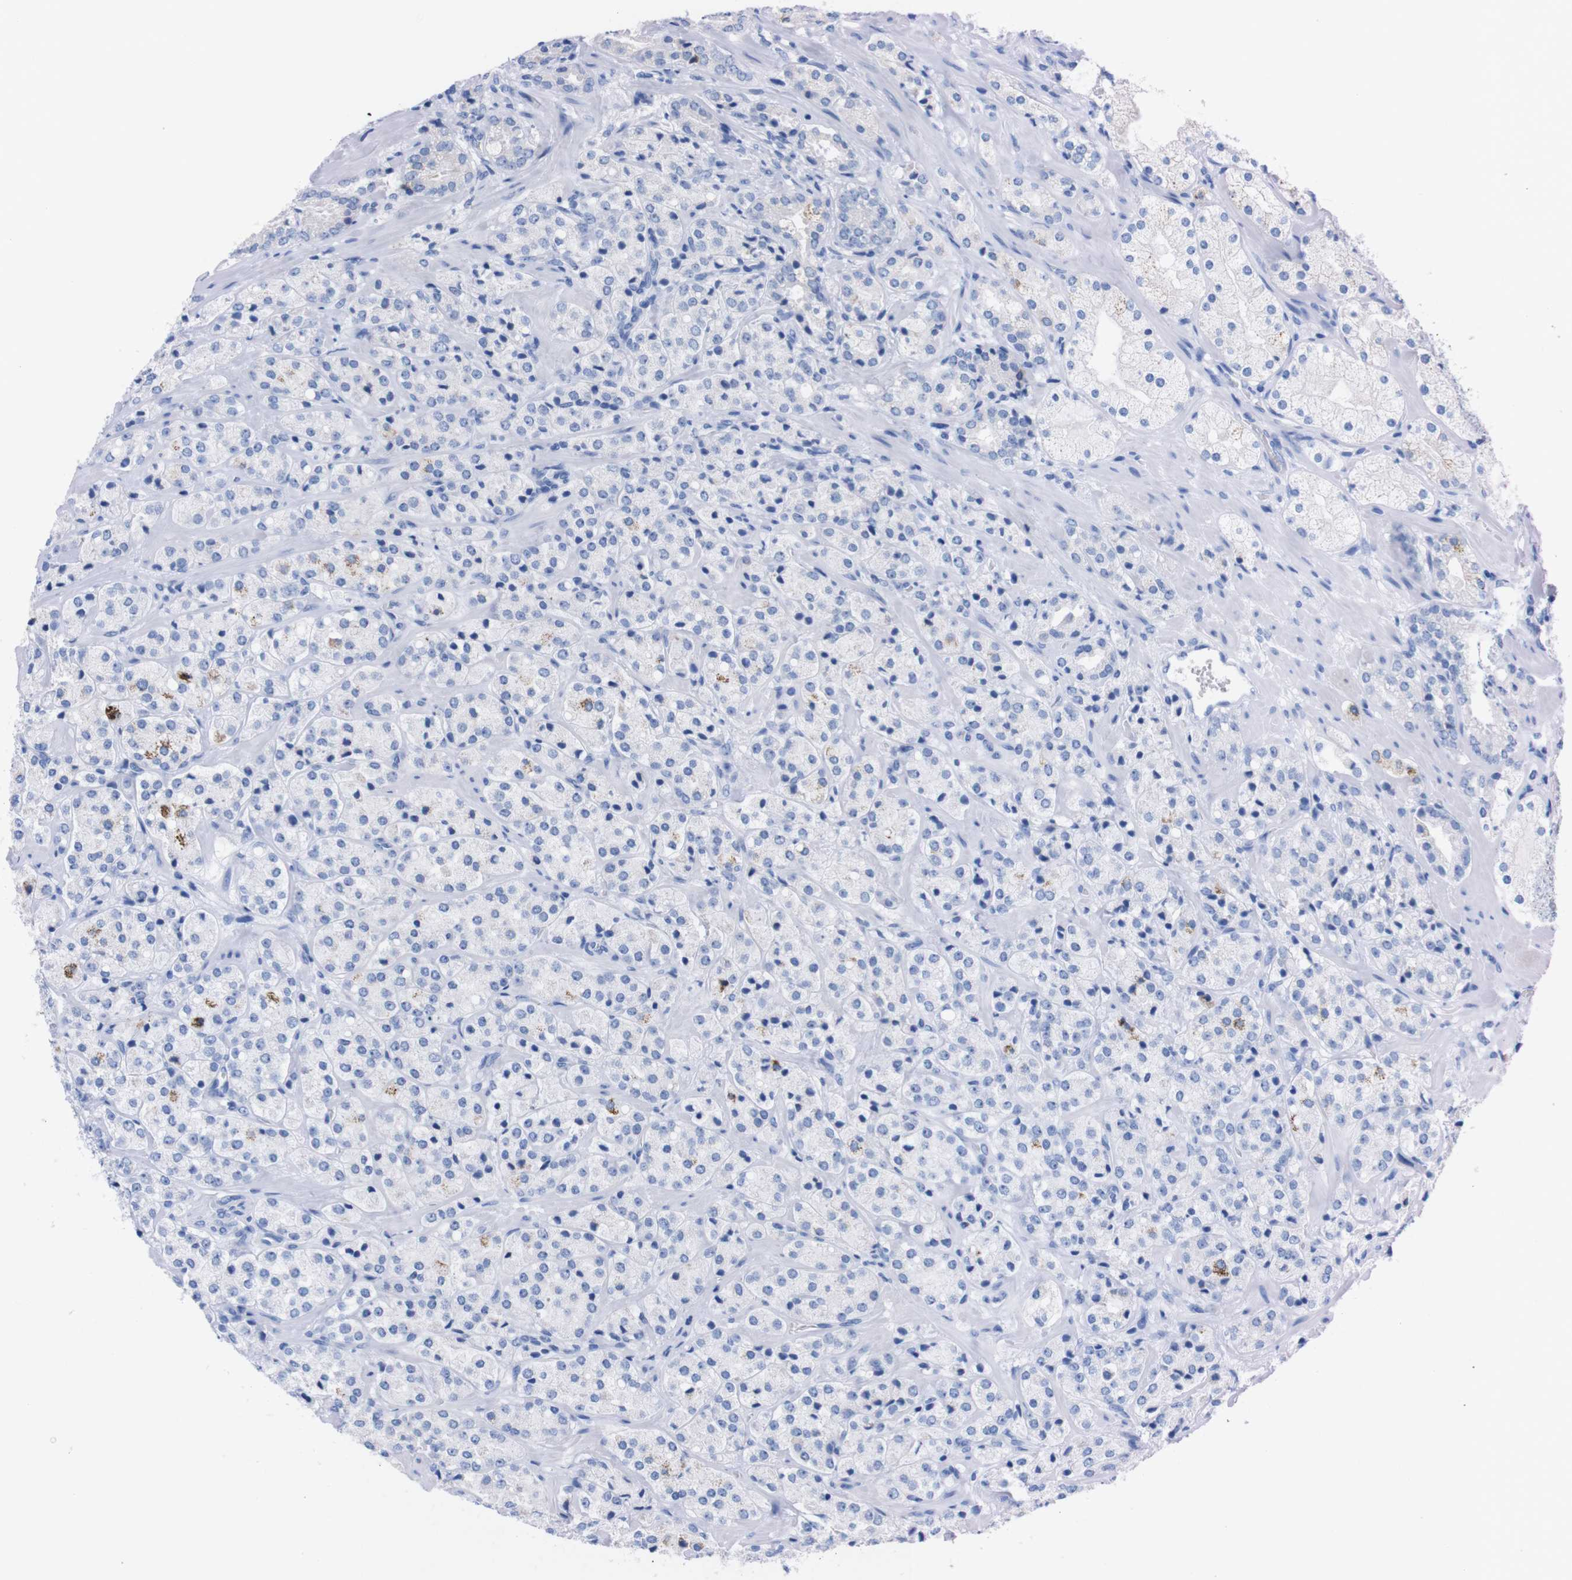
{"staining": {"intensity": "negative", "quantity": "none", "location": "none"}, "tissue": "prostate cancer", "cell_type": "Tumor cells", "image_type": "cancer", "snomed": [{"axis": "morphology", "description": "Adenocarcinoma, High grade"}, {"axis": "topography", "description": "Prostate"}], "caption": "Immunohistochemistry of human prostate cancer exhibits no staining in tumor cells.", "gene": "TMEM243", "patient": {"sex": "male", "age": 64}}